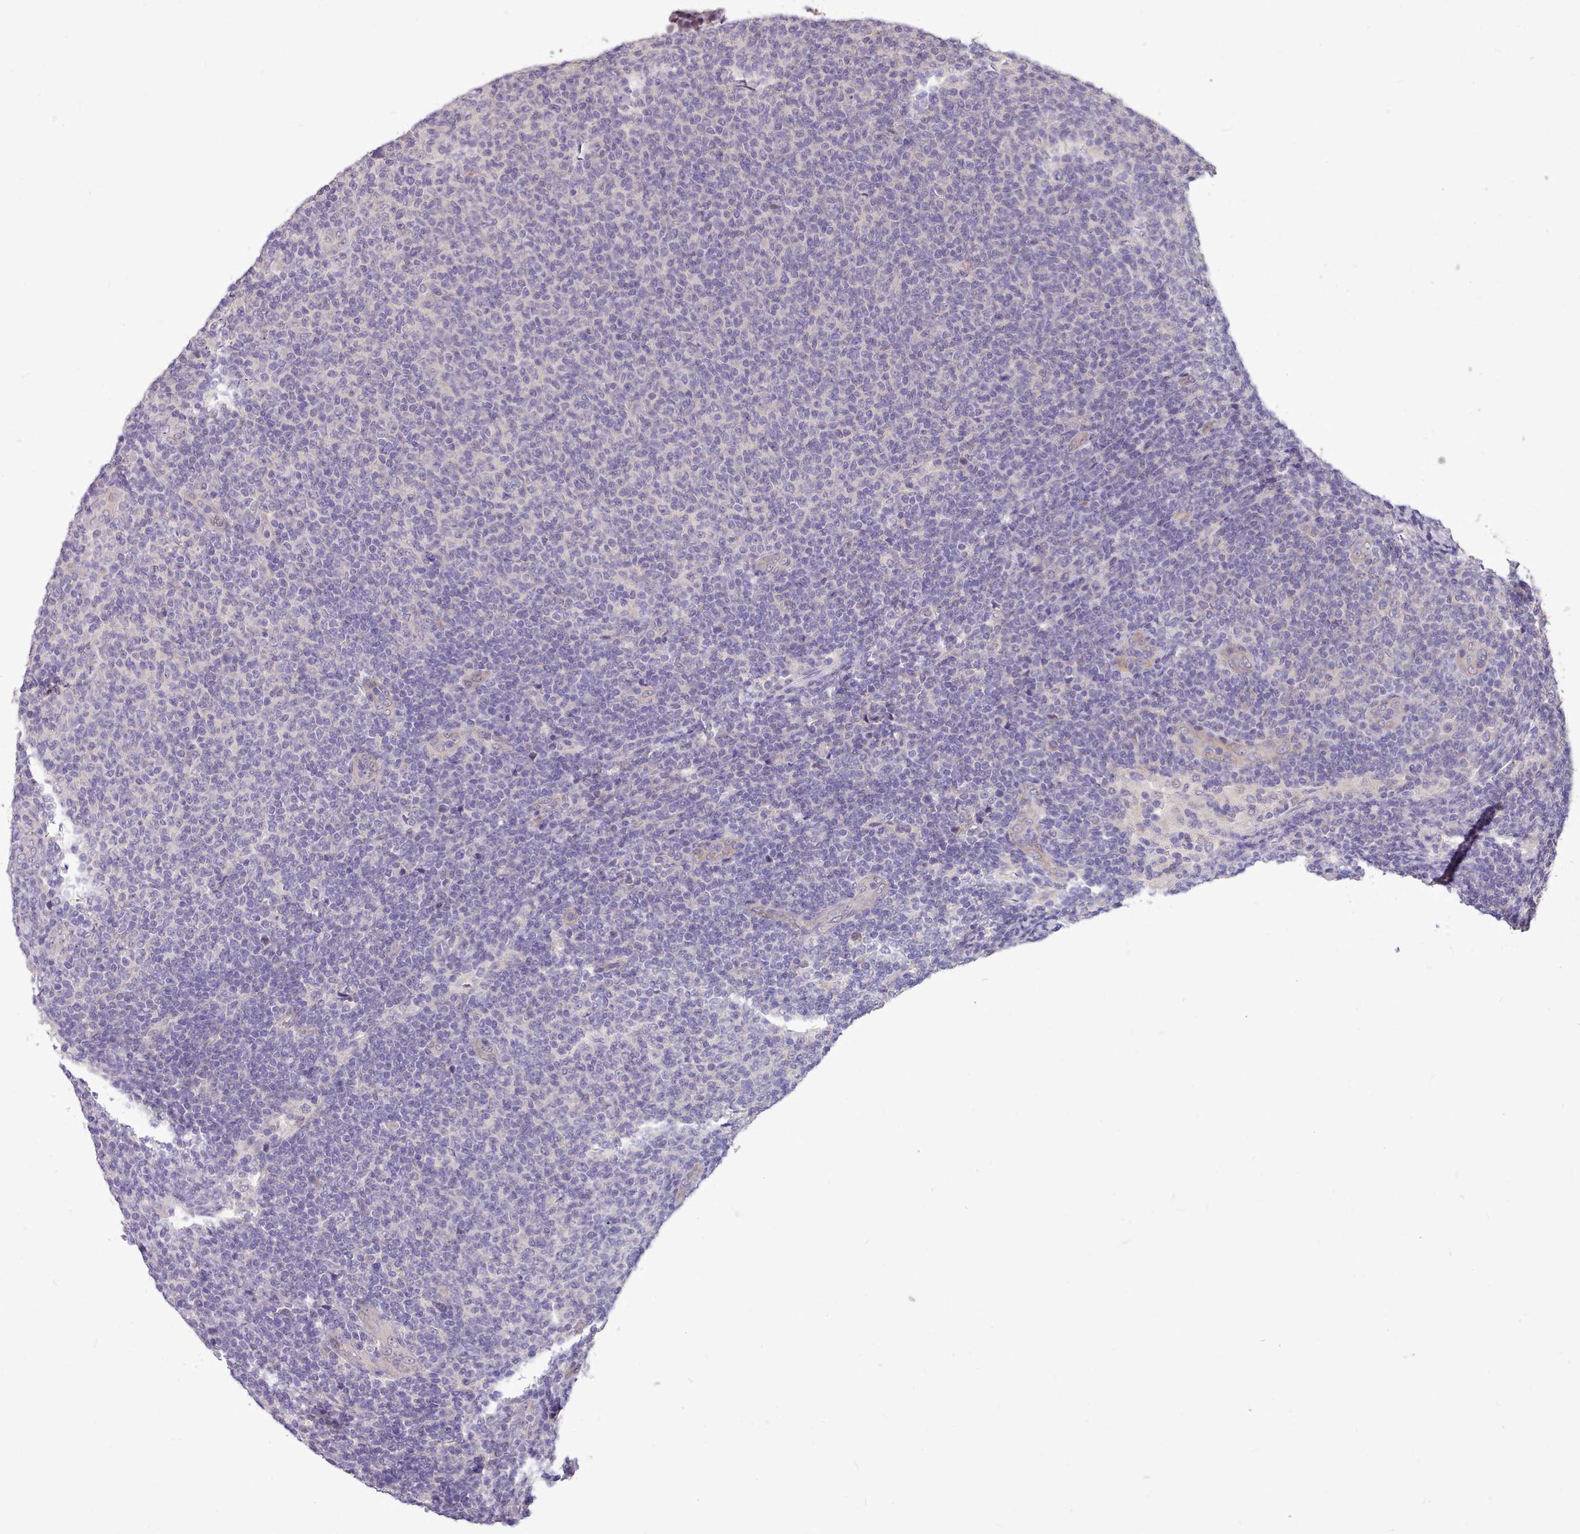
{"staining": {"intensity": "negative", "quantity": "none", "location": "none"}, "tissue": "lymphoma", "cell_type": "Tumor cells", "image_type": "cancer", "snomed": [{"axis": "morphology", "description": "Malignant lymphoma, non-Hodgkin's type, Low grade"}, {"axis": "topography", "description": "Lymph node"}], "caption": "Malignant lymphoma, non-Hodgkin's type (low-grade) stained for a protein using immunohistochemistry displays no expression tumor cells.", "gene": "ZNF607", "patient": {"sex": "male", "age": 66}}